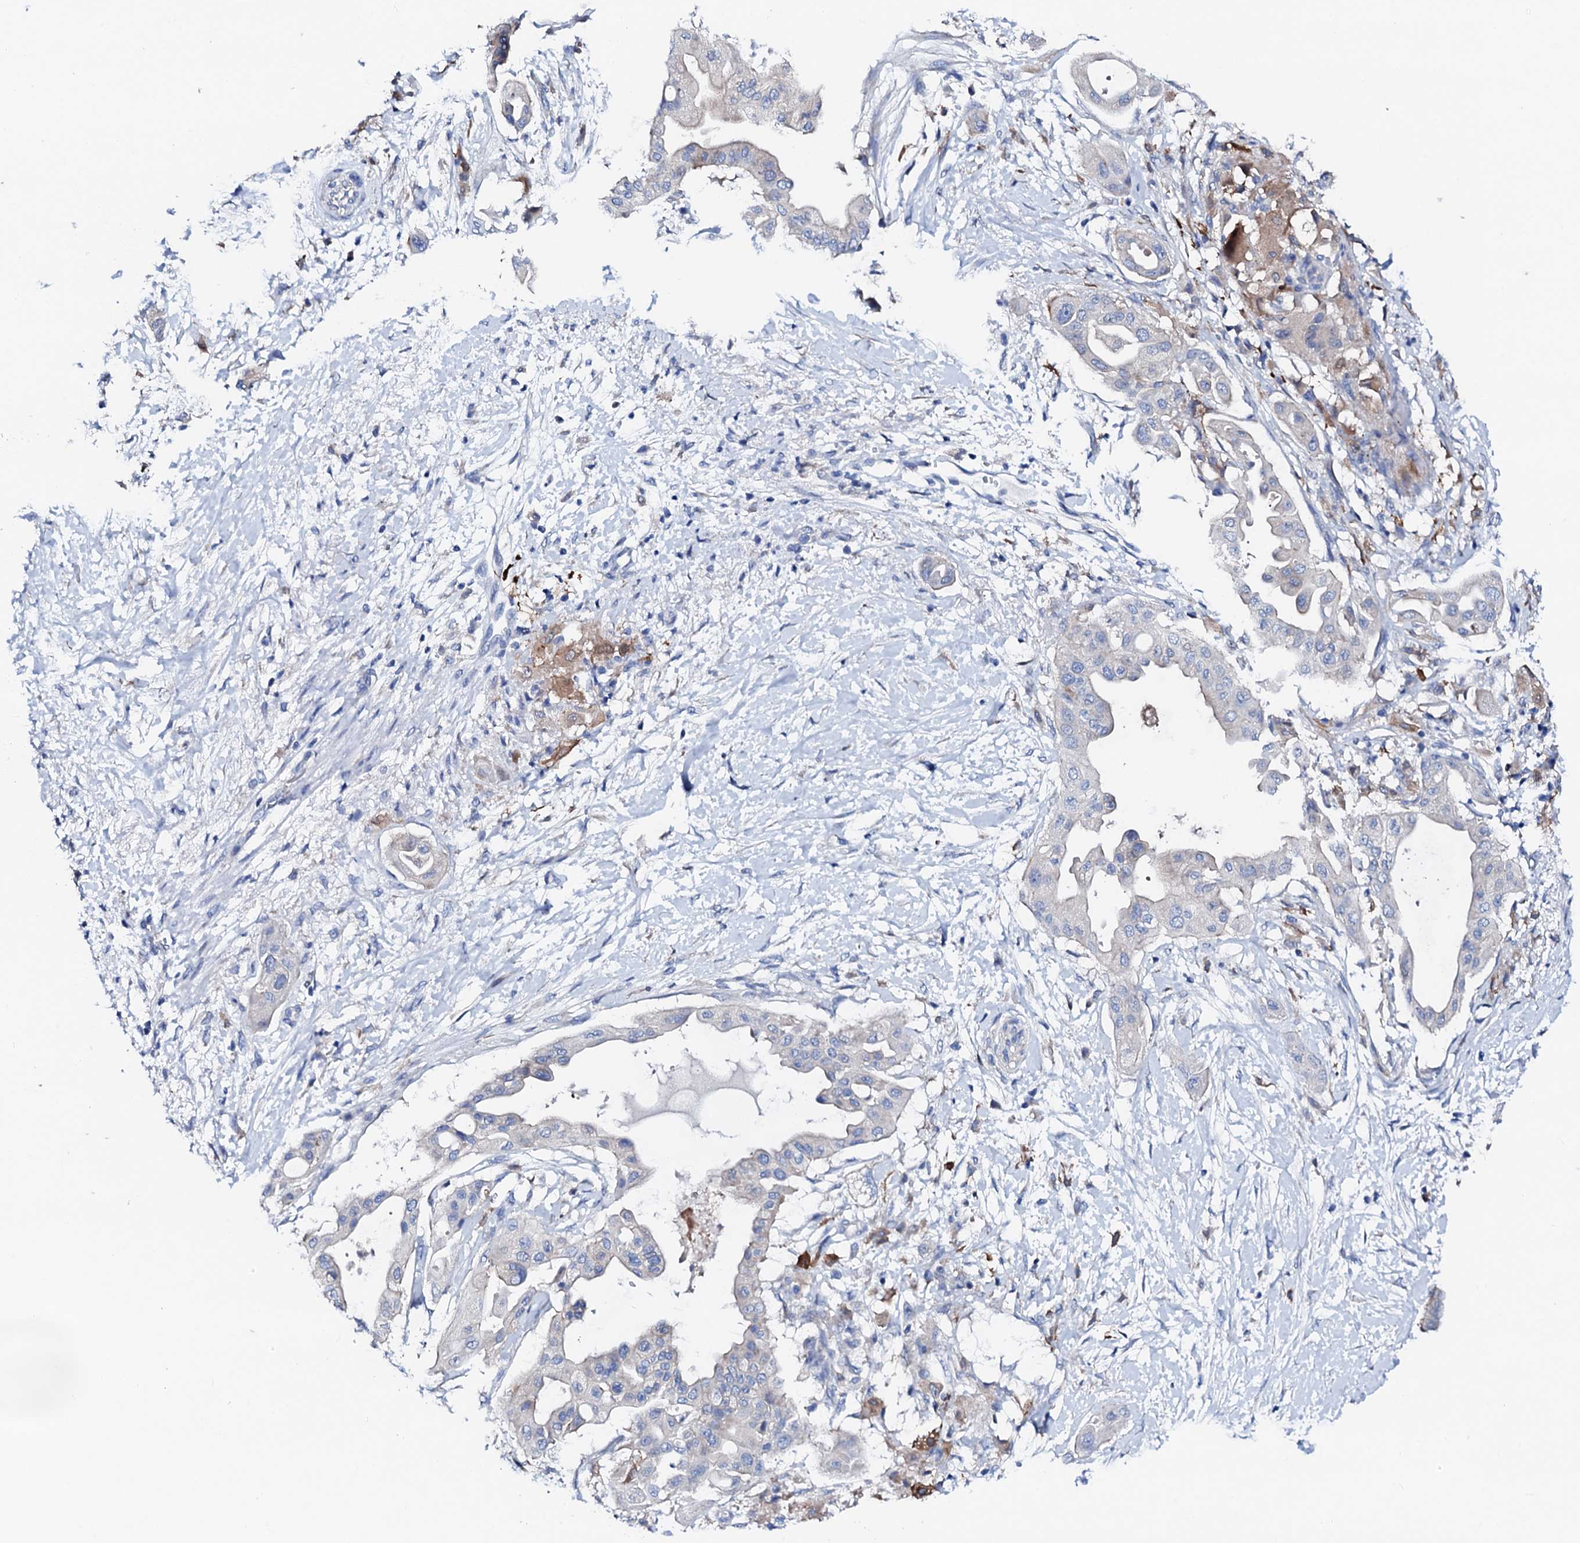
{"staining": {"intensity": "negative", "quantity": "none", "location": "none"}, "tissue": "pancreatic cancer", "cell_type": "Tumor cells", "image_type": "cancer", "snomed": [{"axis": "morphology", "description": "Adenocarcinoma, NOS"}, {"axis": "topography", "description": "Pancreas"}], "caption": "Immunohistochemical staining of human pancreatic adenocarcinoma exhibits no significant staining in tumor cells.", "gene": "TRDN", "patient": {"sex": "male", "age": 68}}